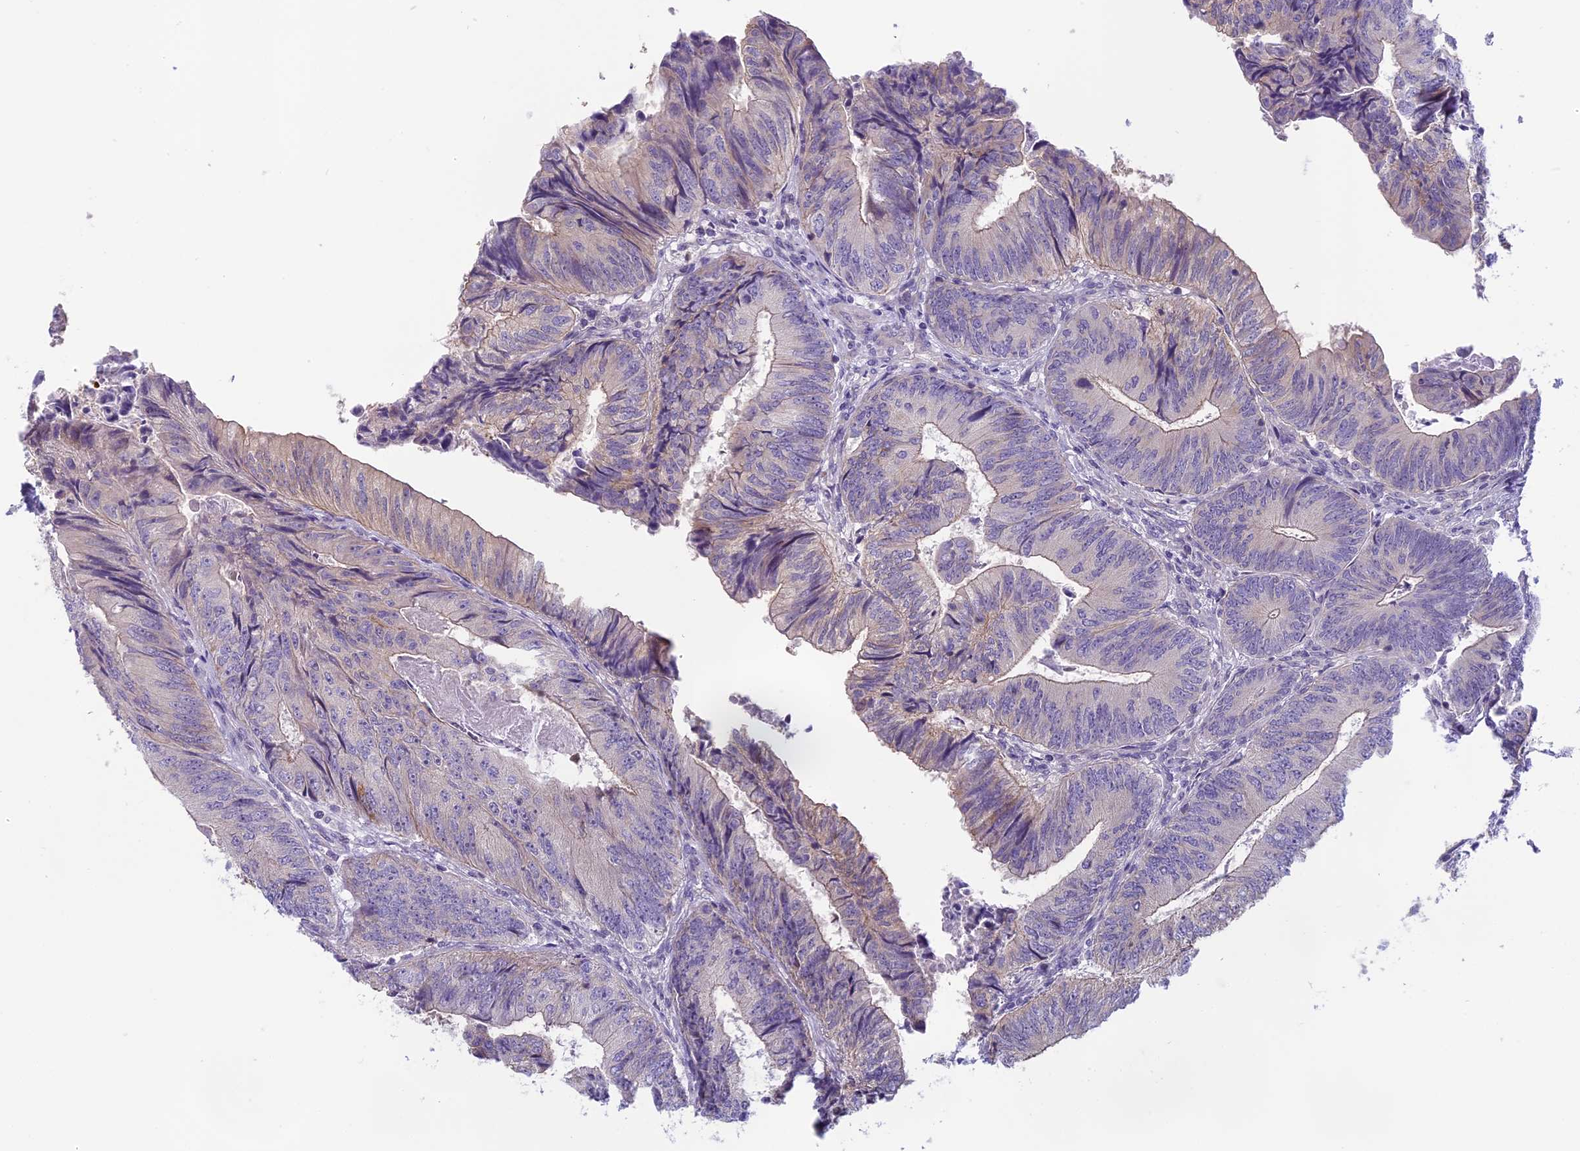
{"staining": {"intensity": "weak", "quantity": "<25%", "location": "cytoplasmic/membranous"}, "tissue": "colorectal cancer", "cell_type": "Tumor cells", "image_type": "cancer", "snomed": [{"axis": "morphology", "description": "Adenocarcinoma, NOS"}, {"axis": "topography", "description": "Colon"}], "caption": "Immunohistochemistry image of colorectal adenocarcinoma stained for a protein (brown), which reveals no expression in tumor cells.", "gene": "ARHGEF37", "patient": {"sex": "female", "age": 67}}